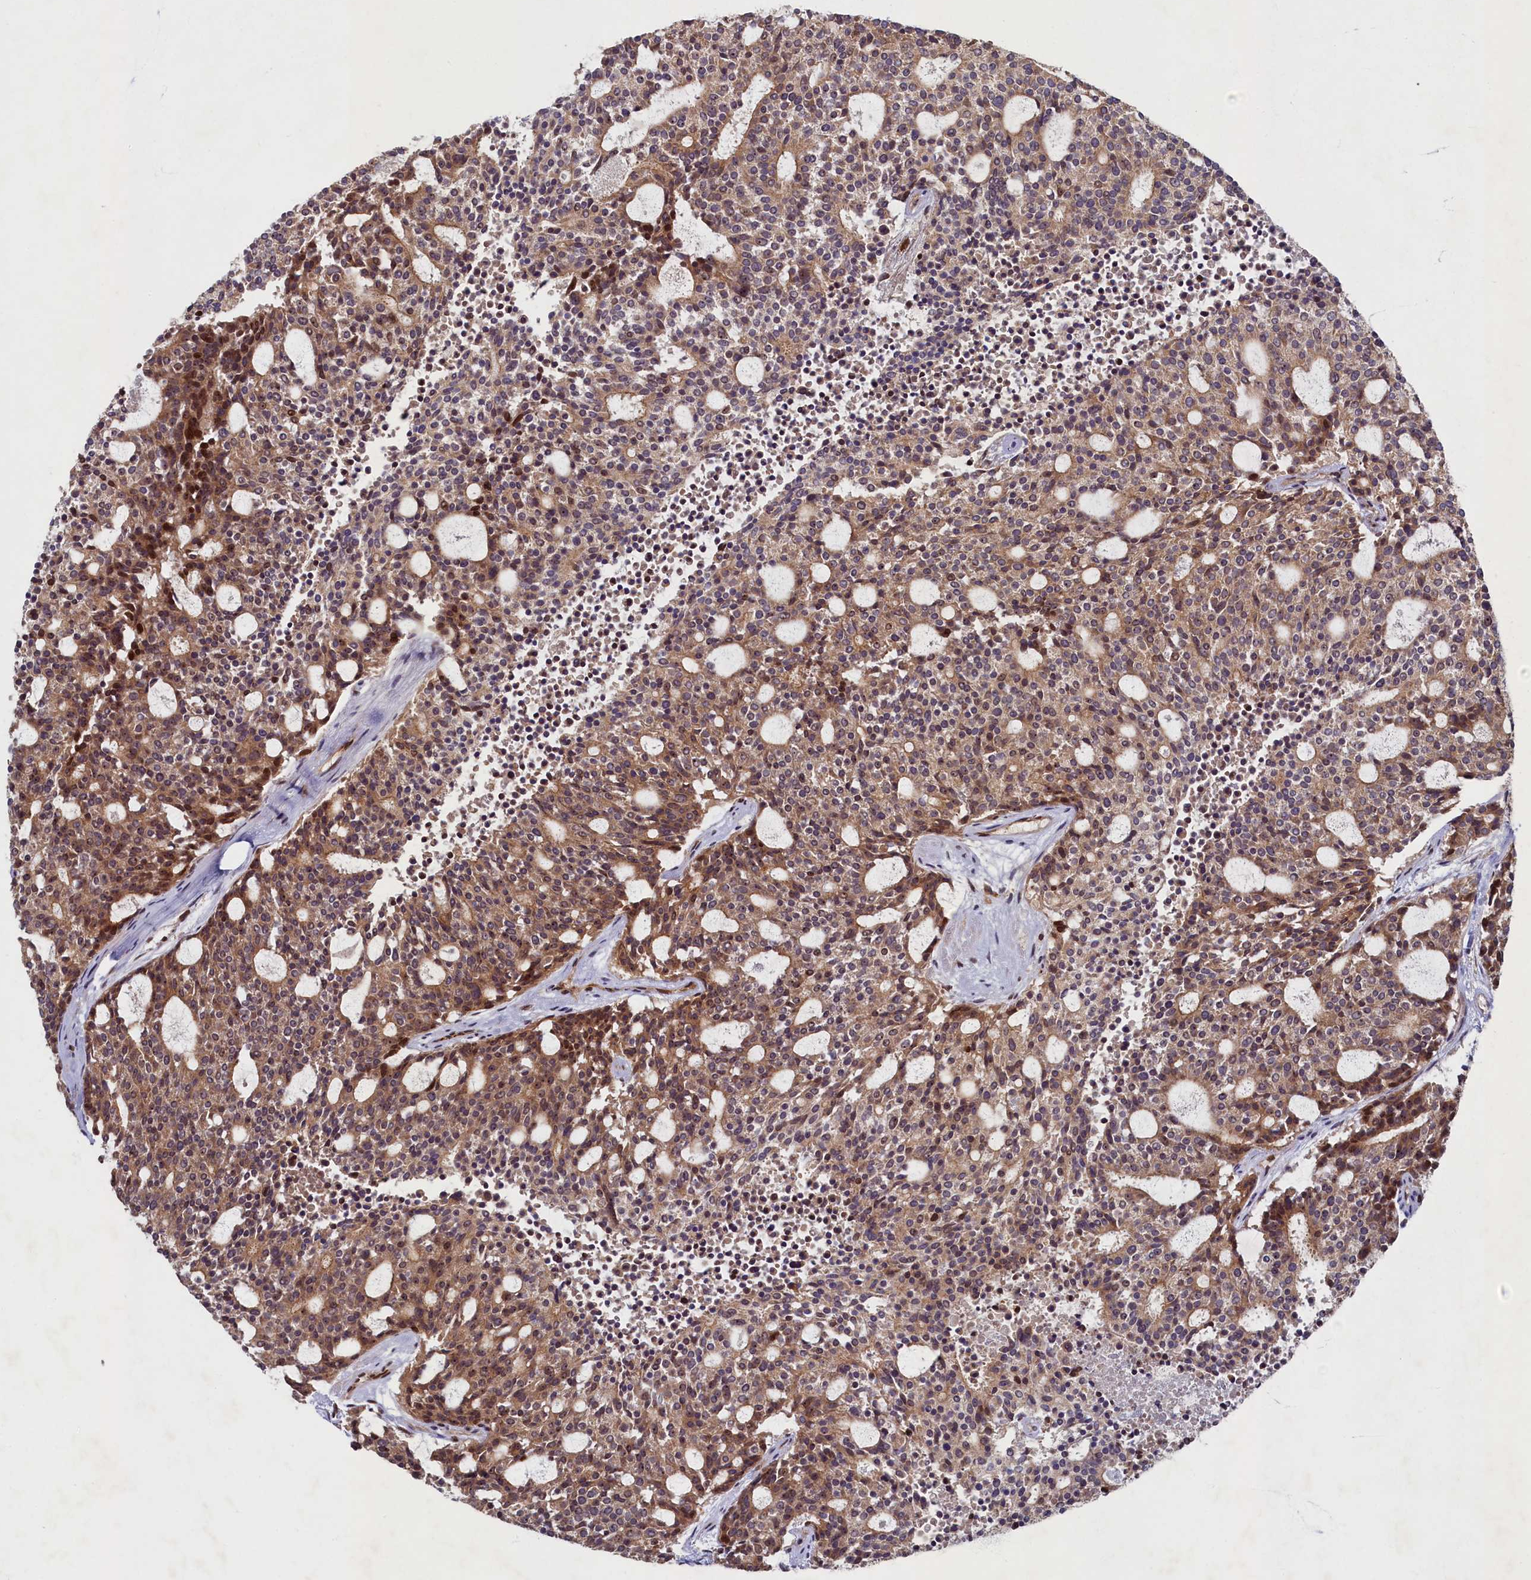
{"staining": {"intensity": "moderate", "quantity": ">75%", "location": "cytoplasmic/membranous"}, "tissue": "carcinoid", "cell_type": "Tumor cells", "image_type": "cancer", "snomed": [{"axis": "morphology", "description": "Carcinoid, malignant, NOS"}, {"axis": "topography", "description": "Pancreas"}], "caption": "This histopathology image shows immunohistochemistry staining of malignant carcinoid, with medium moderate cytoplasmic/membranous positivity in approximately >75% of tumor cells.", "gene": "CEP20", "patient": {"sex": "female", "age": 54}}